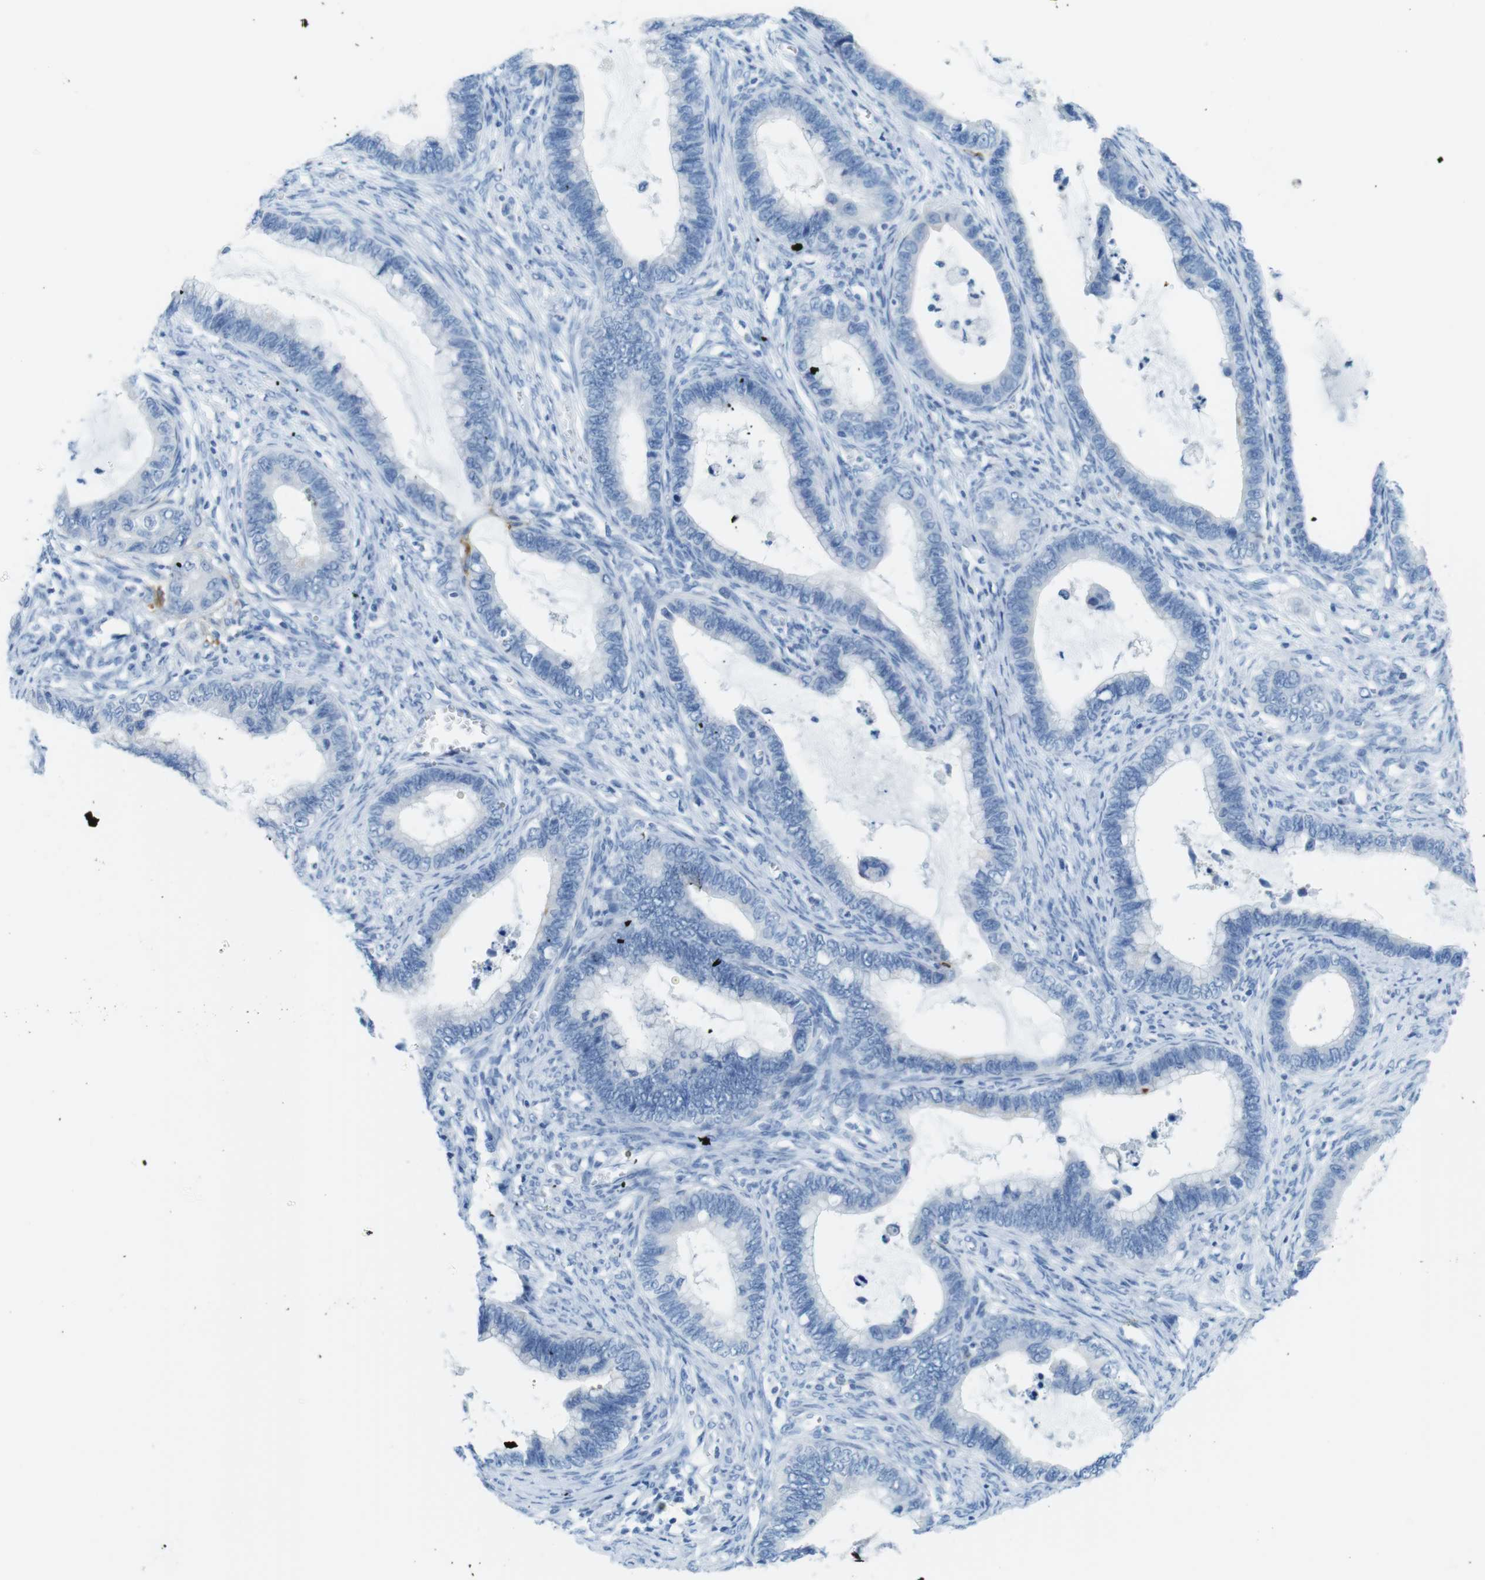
{"staining": {"intensity": "negative", "quantity": "none", "location": "none"}, "tissue": "cervical cancer", "cell_type": "Tumor cells", "image_type": "cancer", "snomed": [{"axis": "morphology", "description": "Adenocarcinoma, NOS"}, {"axis": "topography", "description": "Cervix"}], "caption": "DAB (3,3'-diaminobenzidine) immunohistochemical staining of cervical cancer (adenocarcinoma) displays no significant positivity in tumor cells.", "gene": "GAP43", "patient": {"sex": "female", "age": 44}}